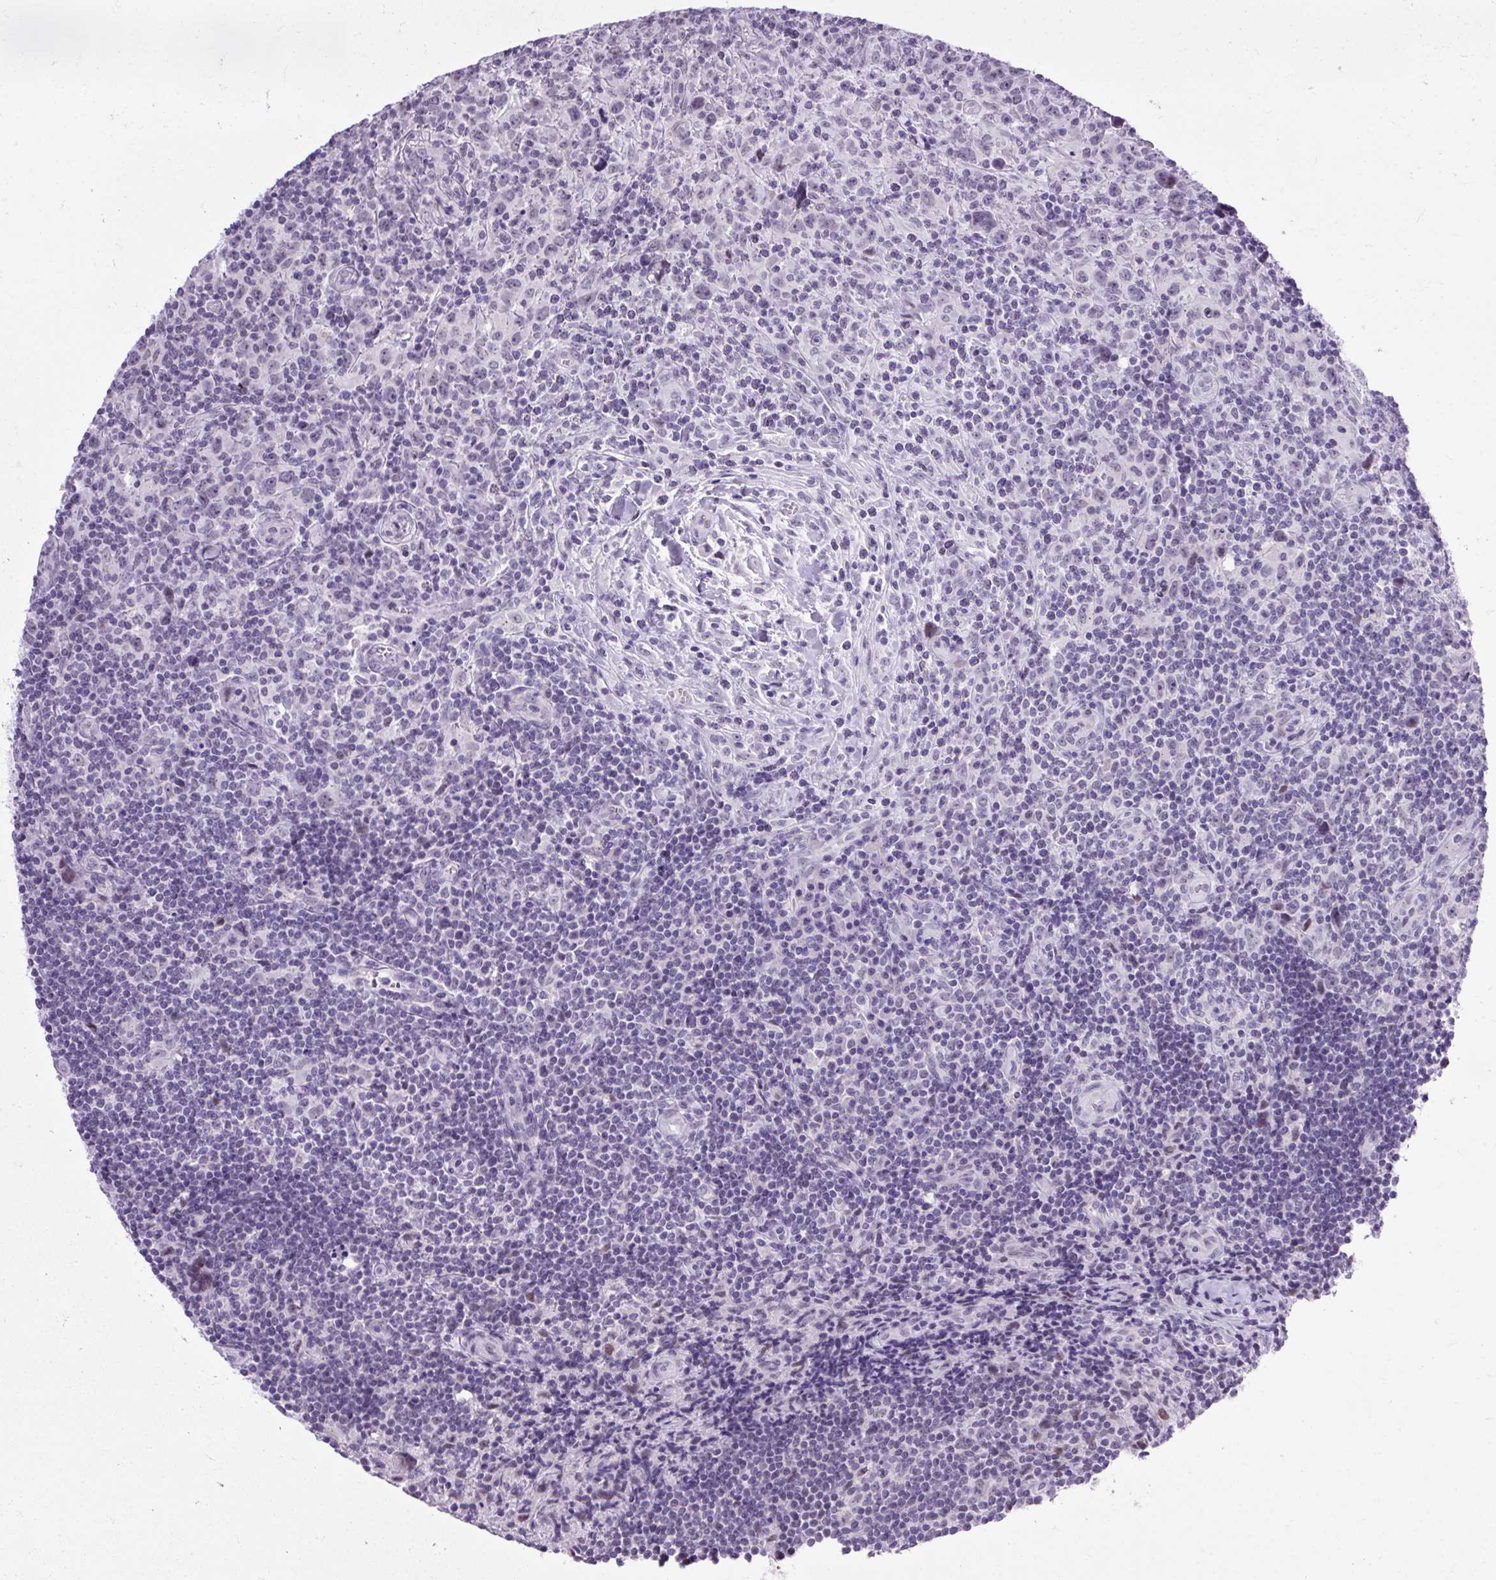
{"staining": {"intensity": "negative", "quantity": "none", "location": "none"}, "tissue": "lymphoma", "cell_type": "Tumor cells", "image_type": "cancer", "snomed": [{"axis": "morphology", "description": "Hodgkin's disease, NOS"}, {"axis": "topography", "description": "Lymph node"}], "caption": "Immunohistochemical staining of human lymphoma exhibits no significant expression in tumor cells. (DAB IHC with hematoxylin counter stain).", "gene": "WNT10B", "patient": {"sex": "female", "age": 18}}